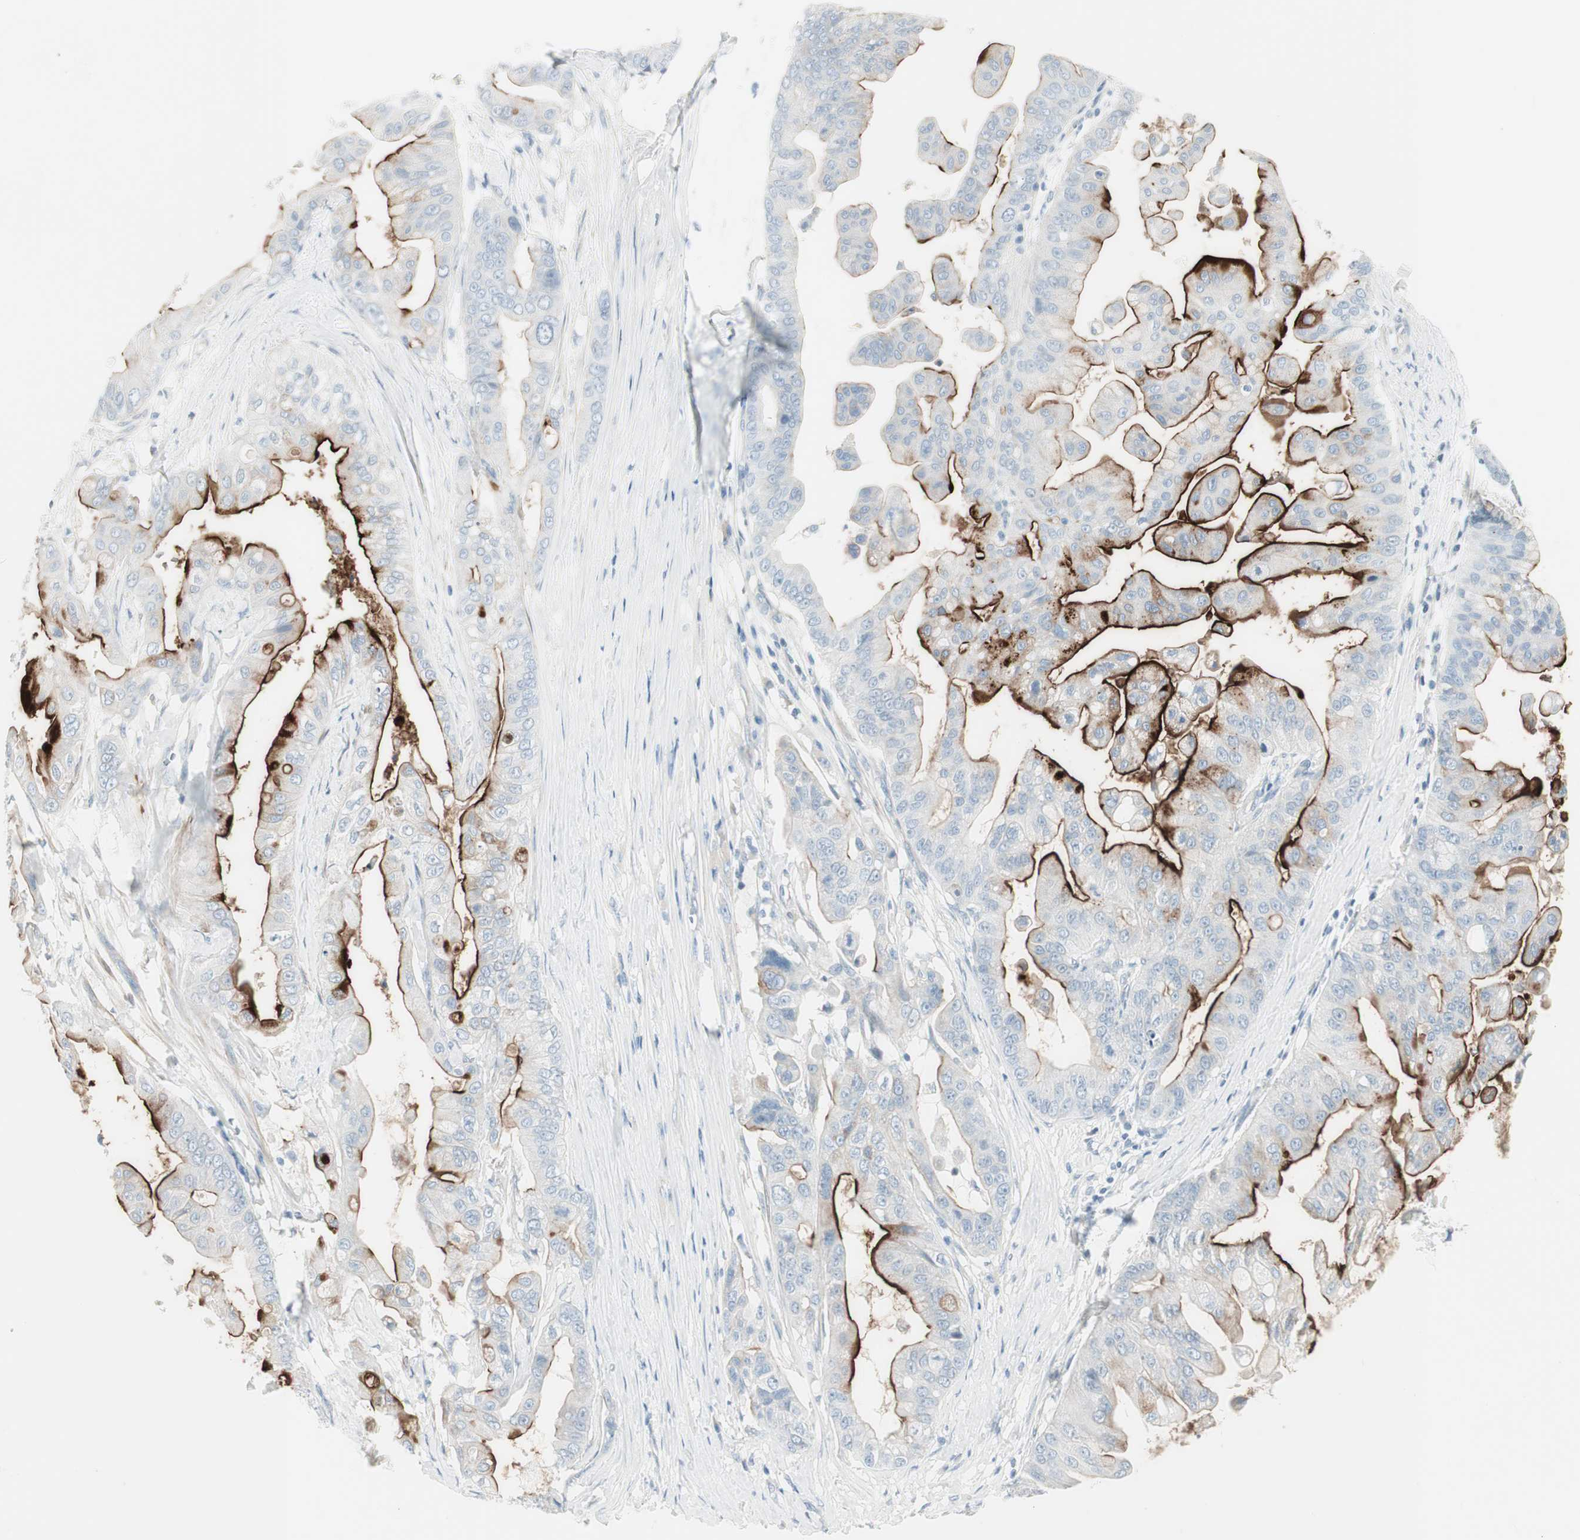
{"staining": {"intensity": "moderate", "quantity": "25%-75%", "location": "cytoplasmic/membranous"}, "tissue": "pancreatic cancer", "cell_type": "Tumor cells", "image_type": "cancer", "snomed": [{"axis": "morphology", "description": "Adenocarcinoma, NOS"}, {"axis": "topography", "description": "Pancreas"}], "caption": "A brown stain highlights moderate cytoplasmic/membranous staining of a protein in human adenocarcinoma (pancreatic) tumor cells.", "gene": "CDHR5", "patient": {"sex": "female", "age": 75}}